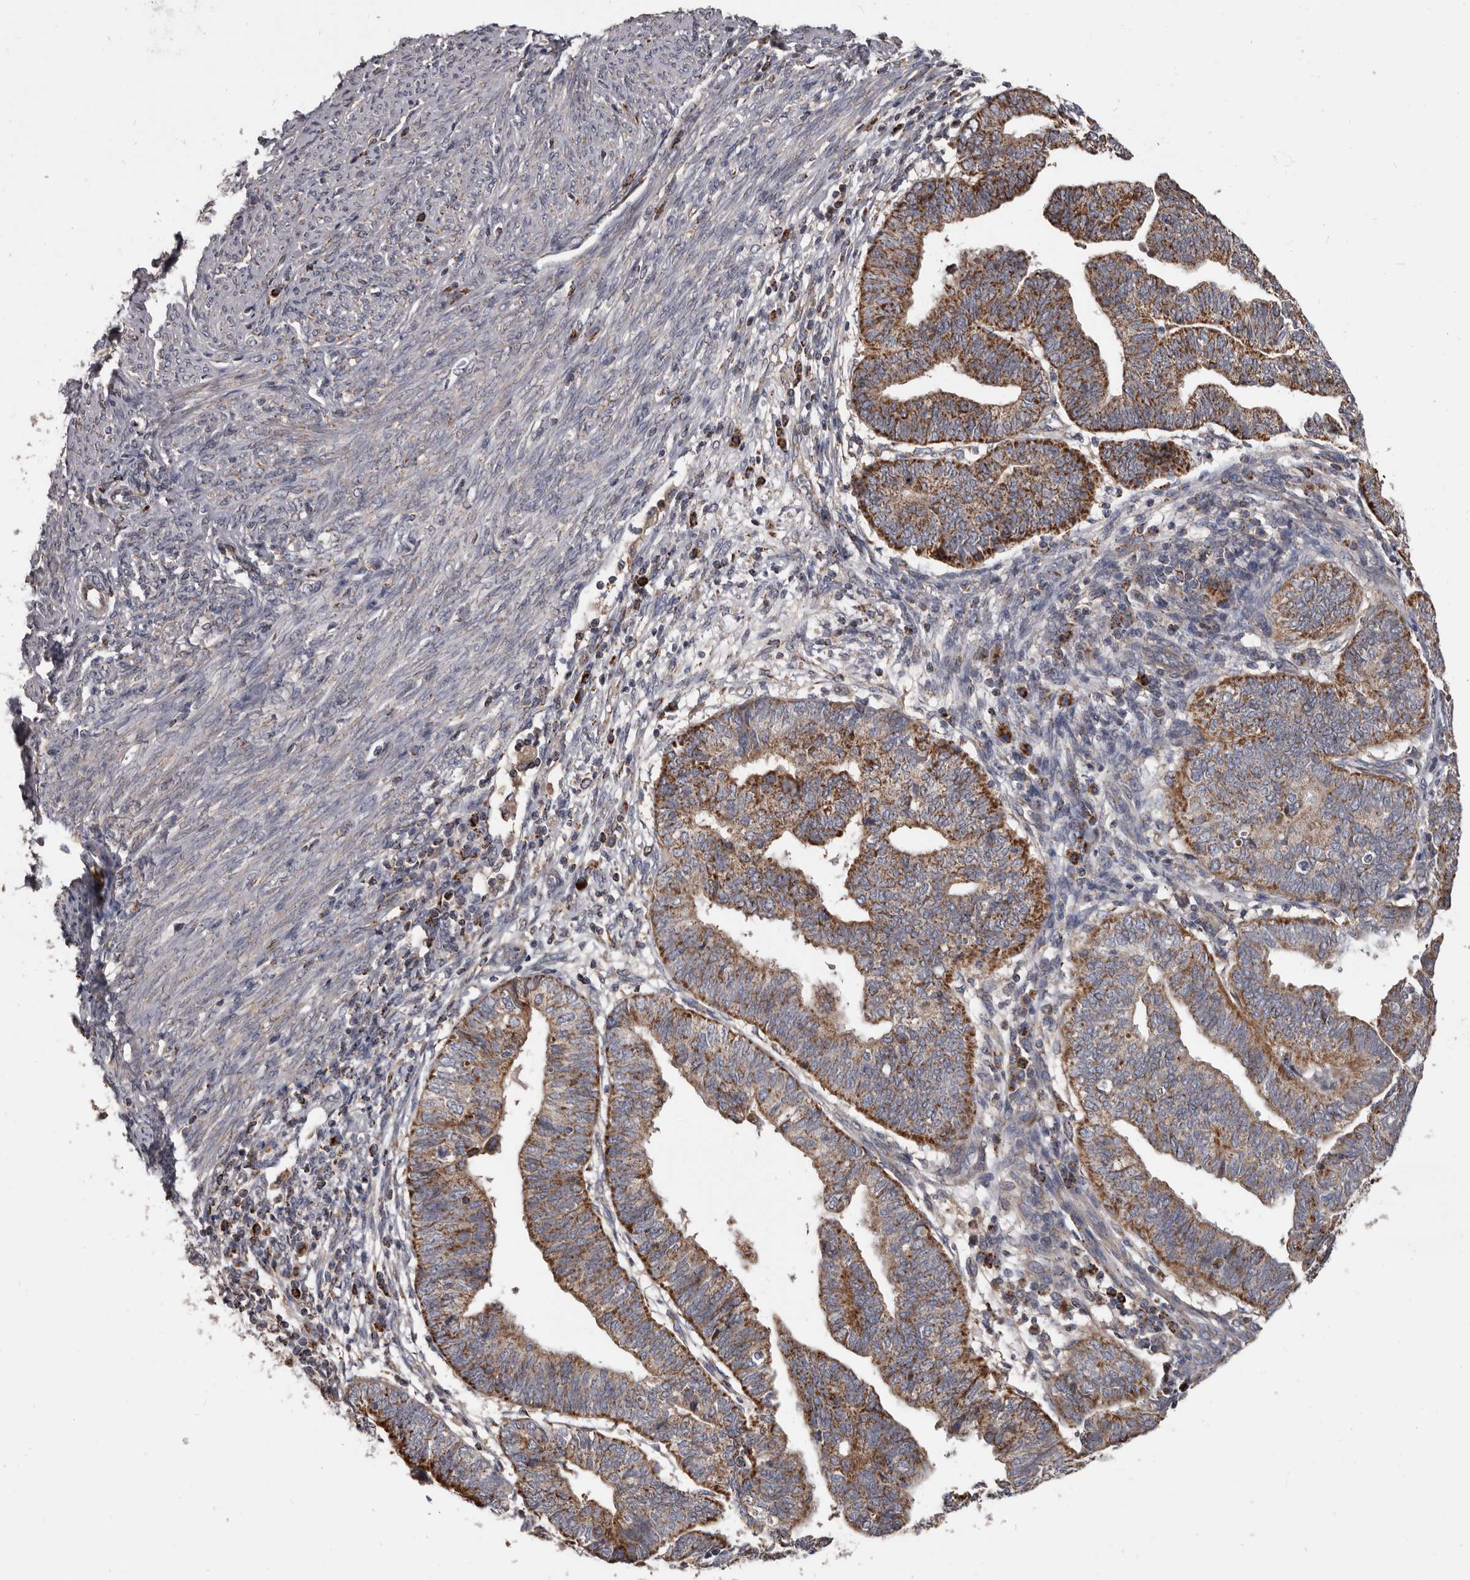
{"staining": {"intensity": "moderate", "quantity": ">75%", "location": "cytoplasmic/membranous"}, "tissue": "endometrial cancer", "cell_type": "Tumor cells", "image_type": "cancer", "snomed": [{"axis": "morphology", "description": "Adenocarcinoma, NOS"}, {"axis": "topography", "description": "Uterus"}], "caption": "A micrograph of human adenocarcinoma (endometrial) stained for a protein displays moderate cytoplasmic/membranous brown staining in tumor cells. Nuclei are stained in blue.", "gene": "ALDH5A1", "patient": {"sex": "female", "age": 77}}